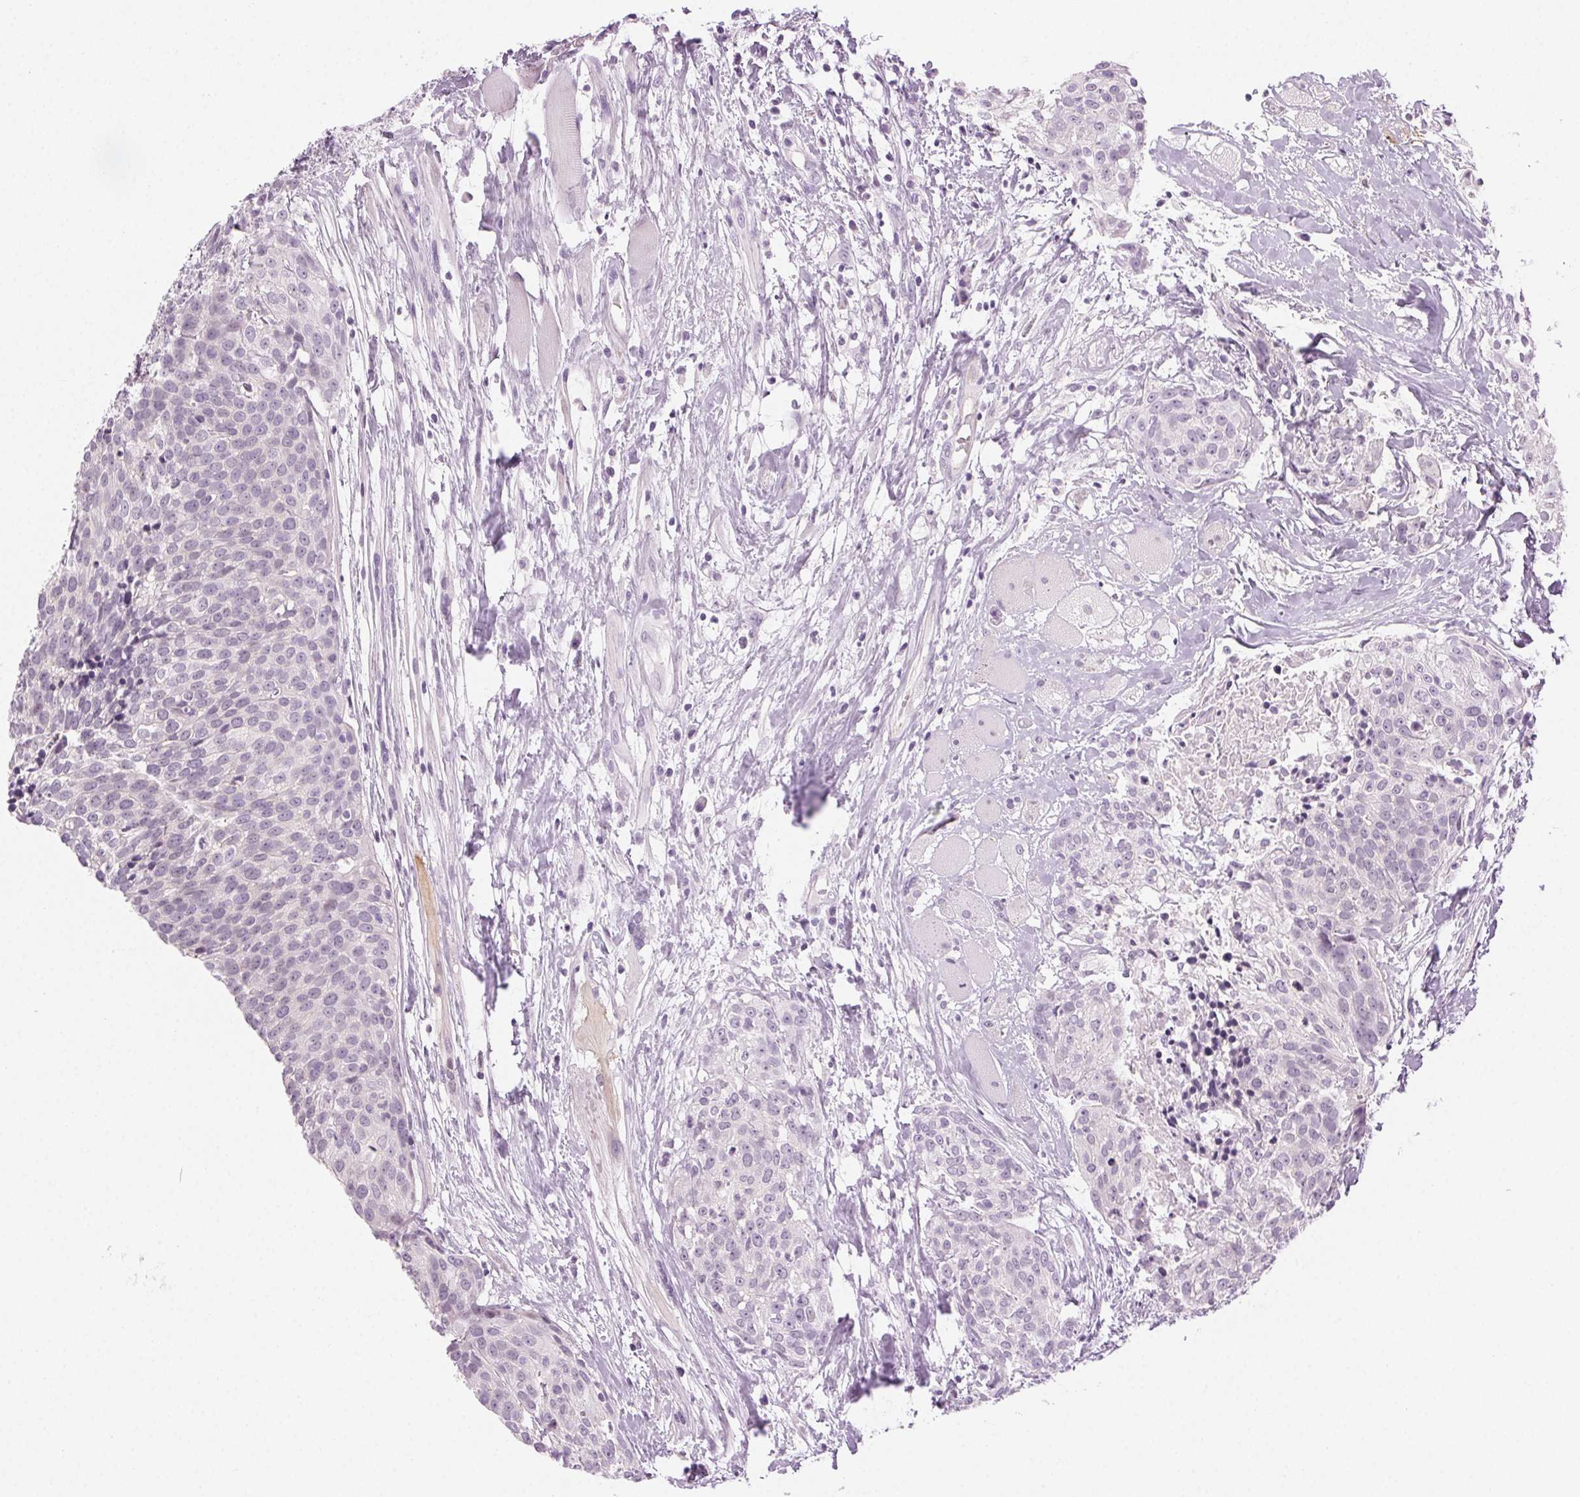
{"staining": {"intensity": "negative", "quantity": "none", "location": "none"}, "tissue": "head and neck cancer", "cell_type": "Tumor cells", "image_type": "cancer", "snomed": [{"axis": "morphology", "description": "Squamous cell carcinoma, NOS"}, {"axis": "topography", "description": "Oral tissue"}, {"axis": "topography", "description": "Head-Neck"}], "caption": "Tumor cells are negative for protein expression in human head and neck cancer.", "gene": "AIF1L", "patient": {"sex": "male", "age": 64}}